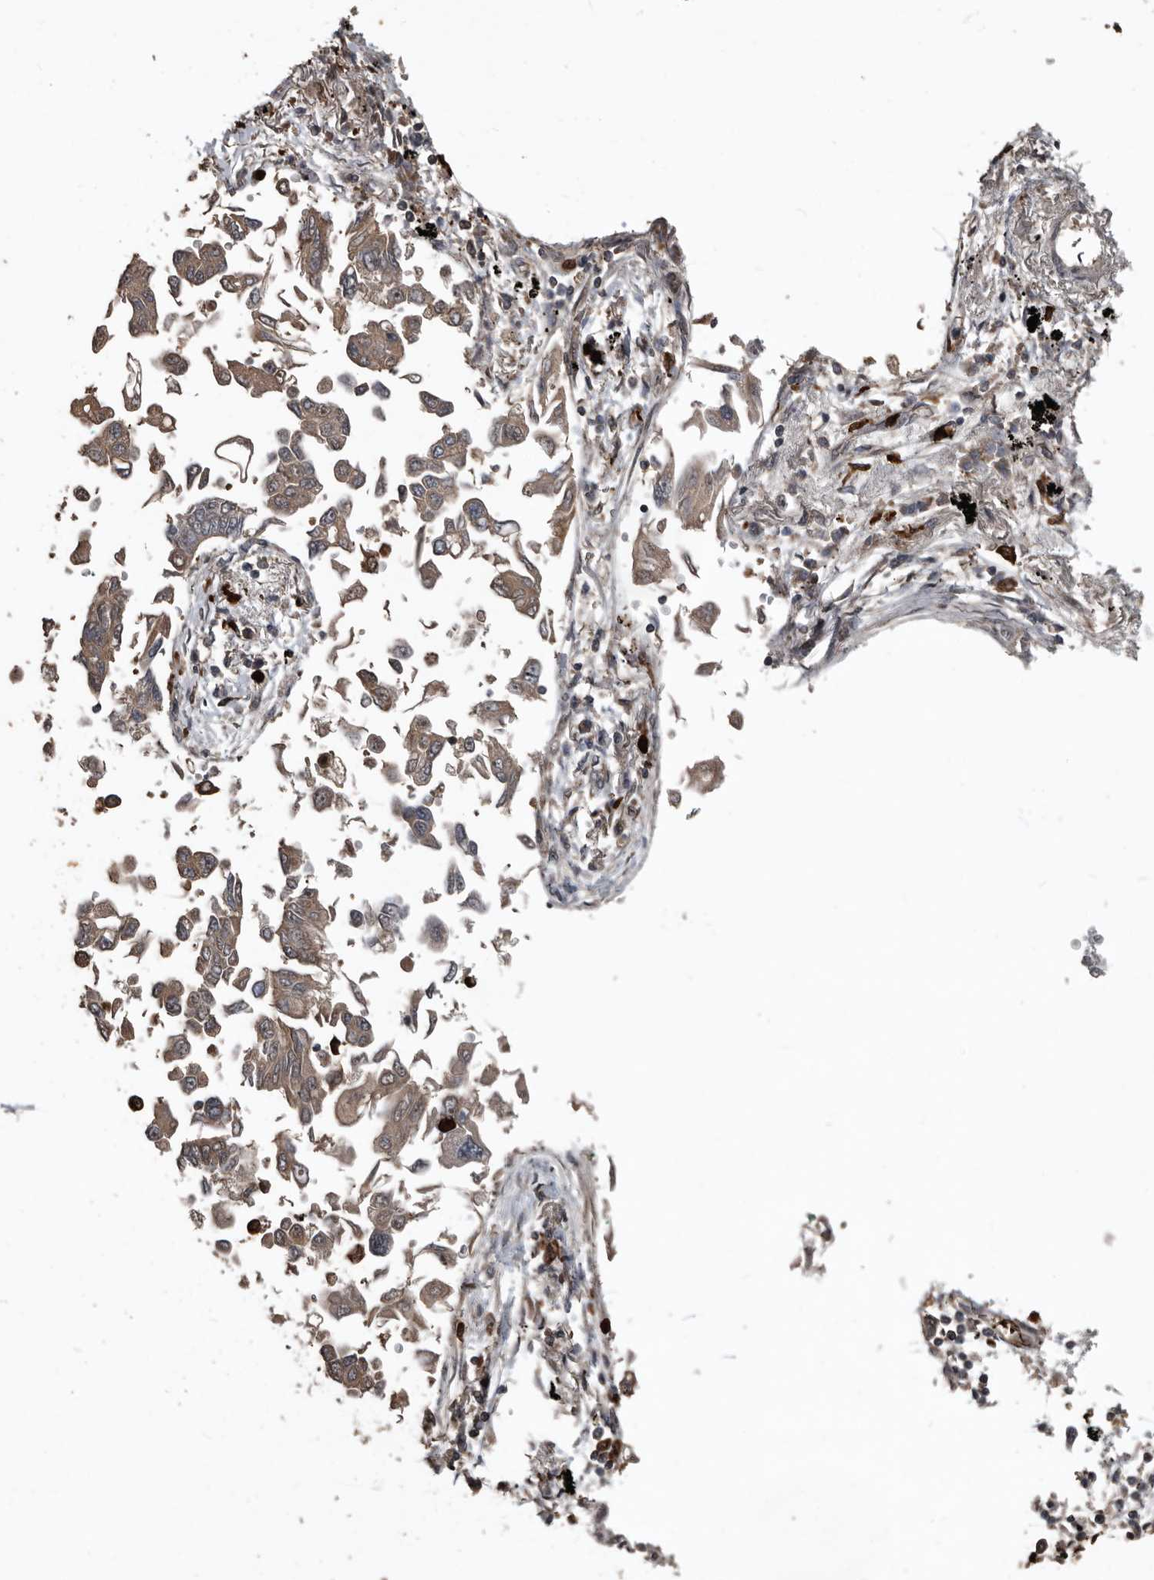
{"staining": {"intensity": "weak", "quantity": ">75%", "location": "cytoplasmic/membranous"}, "tissue": "lung cancer", "cell_type": "Tumor cells", "image_type": "cancer", "snomed": [{"axis": "morphology", "description": "Adenocarcinoma, NOS"}, {"axis": "topography", "description": "Lung"}], "caption": "A brown stain highlights weak cytoplasmic/membranous staining of a protein in lung cancer (adenocarcinoma) tumor cells.", "gene": "FSBP", "patient": {"sex": "female", "age": 67}}